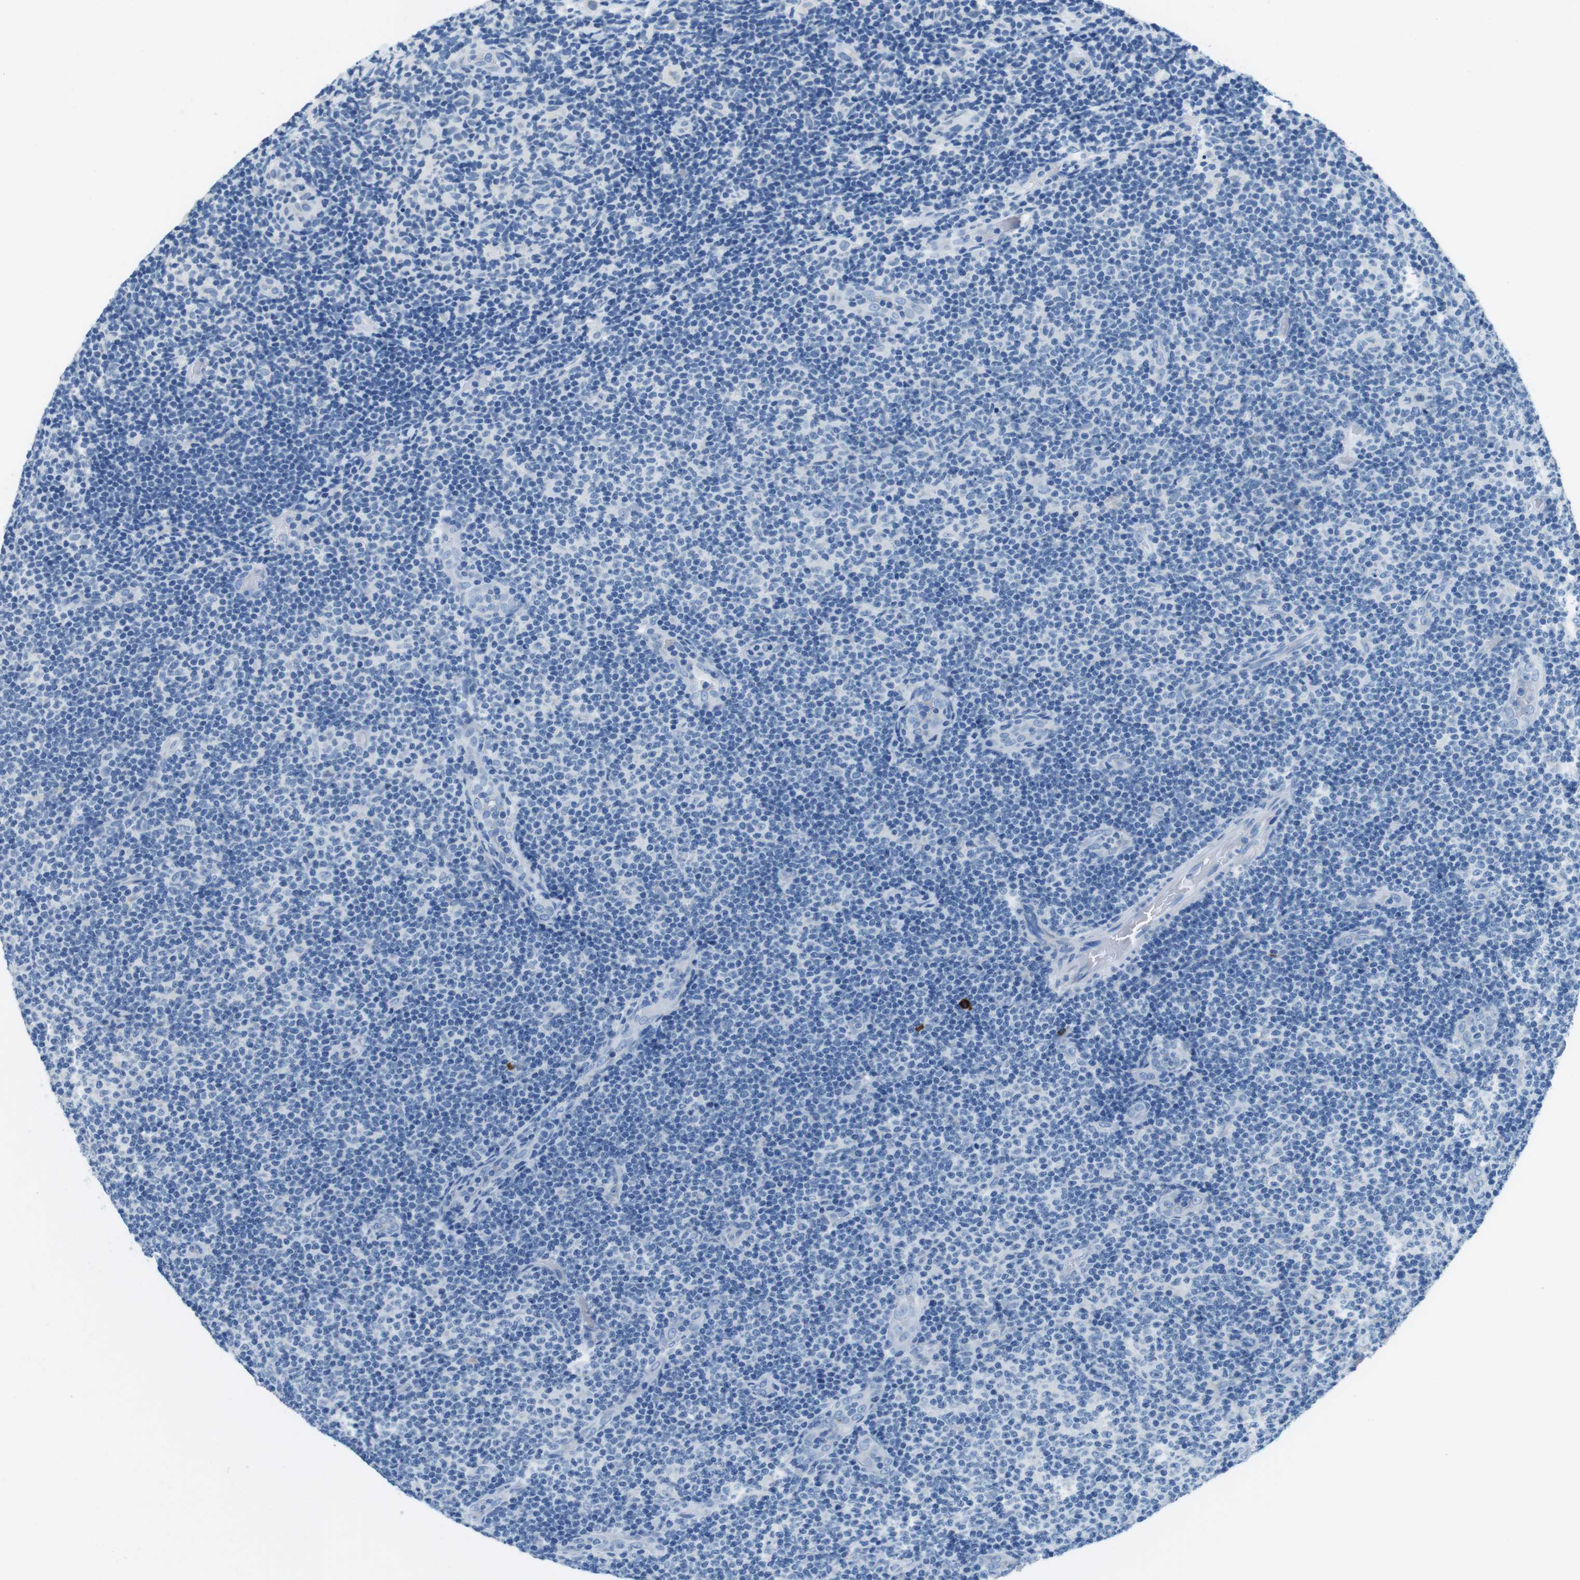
{"staining": {"intensity": "negative", "quantity": "none", "location": "none"}, "tissue": "lymphoma", "cell_type": "Tumor cells", "image_type": "cancer", "snomed": [{"axis": "morphology", "description": "Malignant lymphoma, non-Hodgkin's type, Low grade"}, {"axis": "topography", "description": "Lymph node"}], "caption": "High power microscopy histopathology image of an immunohistochemistry (IHC) photomicrograph of low-grade malignant lymphoma, non-Hodgkin's type, revealing no significant staining in tumor cells.", "gene": "SLC35A3", "patient": {"sex": "male", "age": 83}}